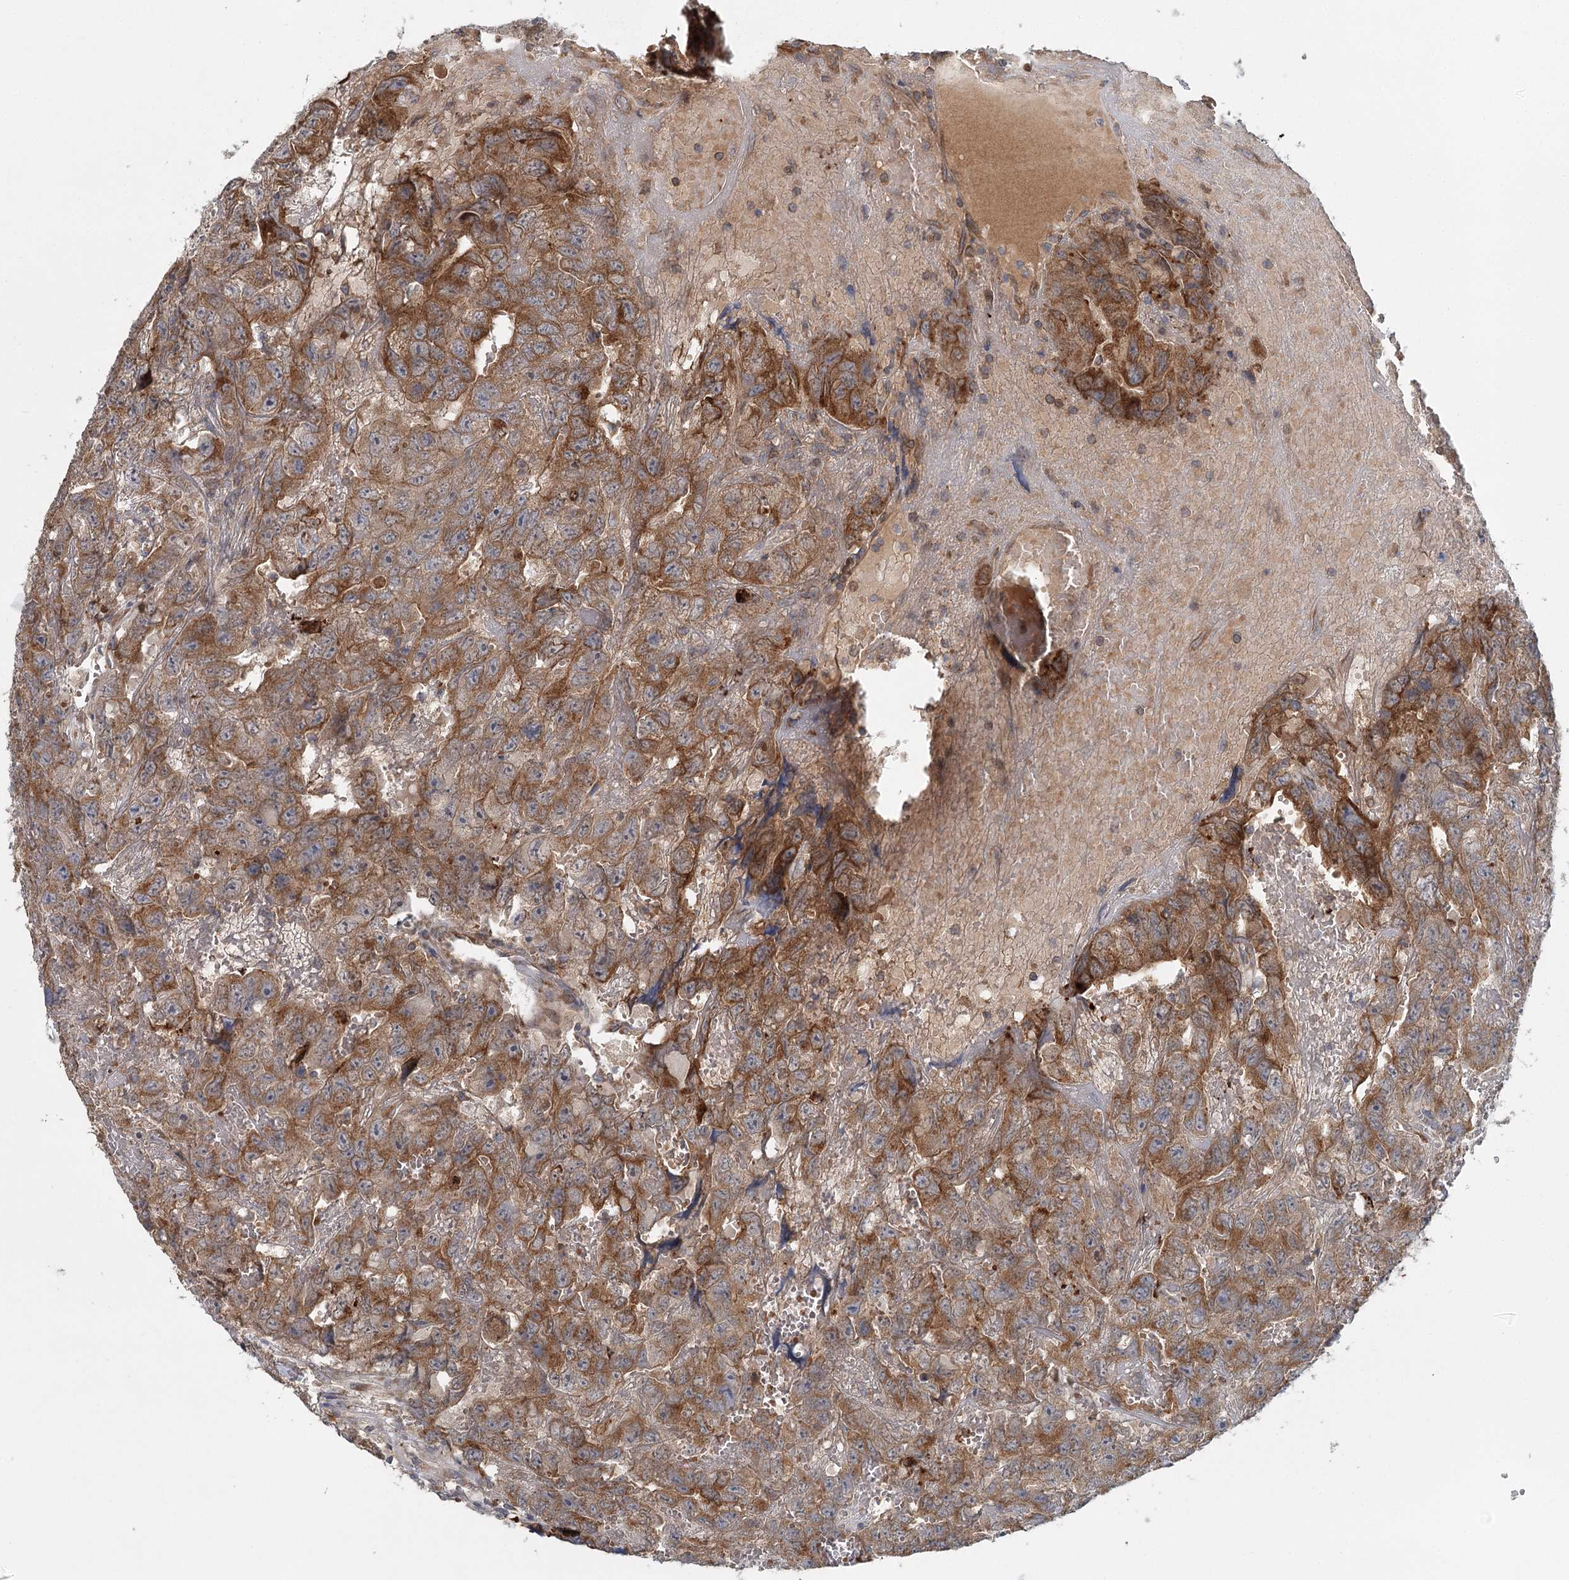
{"staining": {"intensity": "moderate", "quantity": ">75%", "location": "cytoplasmic/membranous"}, "tissue": "testis cancer", "cell_type": "Tumor cells", "image_type": "cancer", "snomed": [{"axis": "morphology", "description": "Carcinoma, Embryonal, NOS"}, {"axis": "topography", "description": "Testis"}], "caption": "Embryonal carcinoma (testis) stained for a protein (brown) reveals moderate cytoplasmic/membranous positive positivity in about >75% of tumor cells.", "gene": "ADK", "patient": {"sex": "male", "age": 45}}